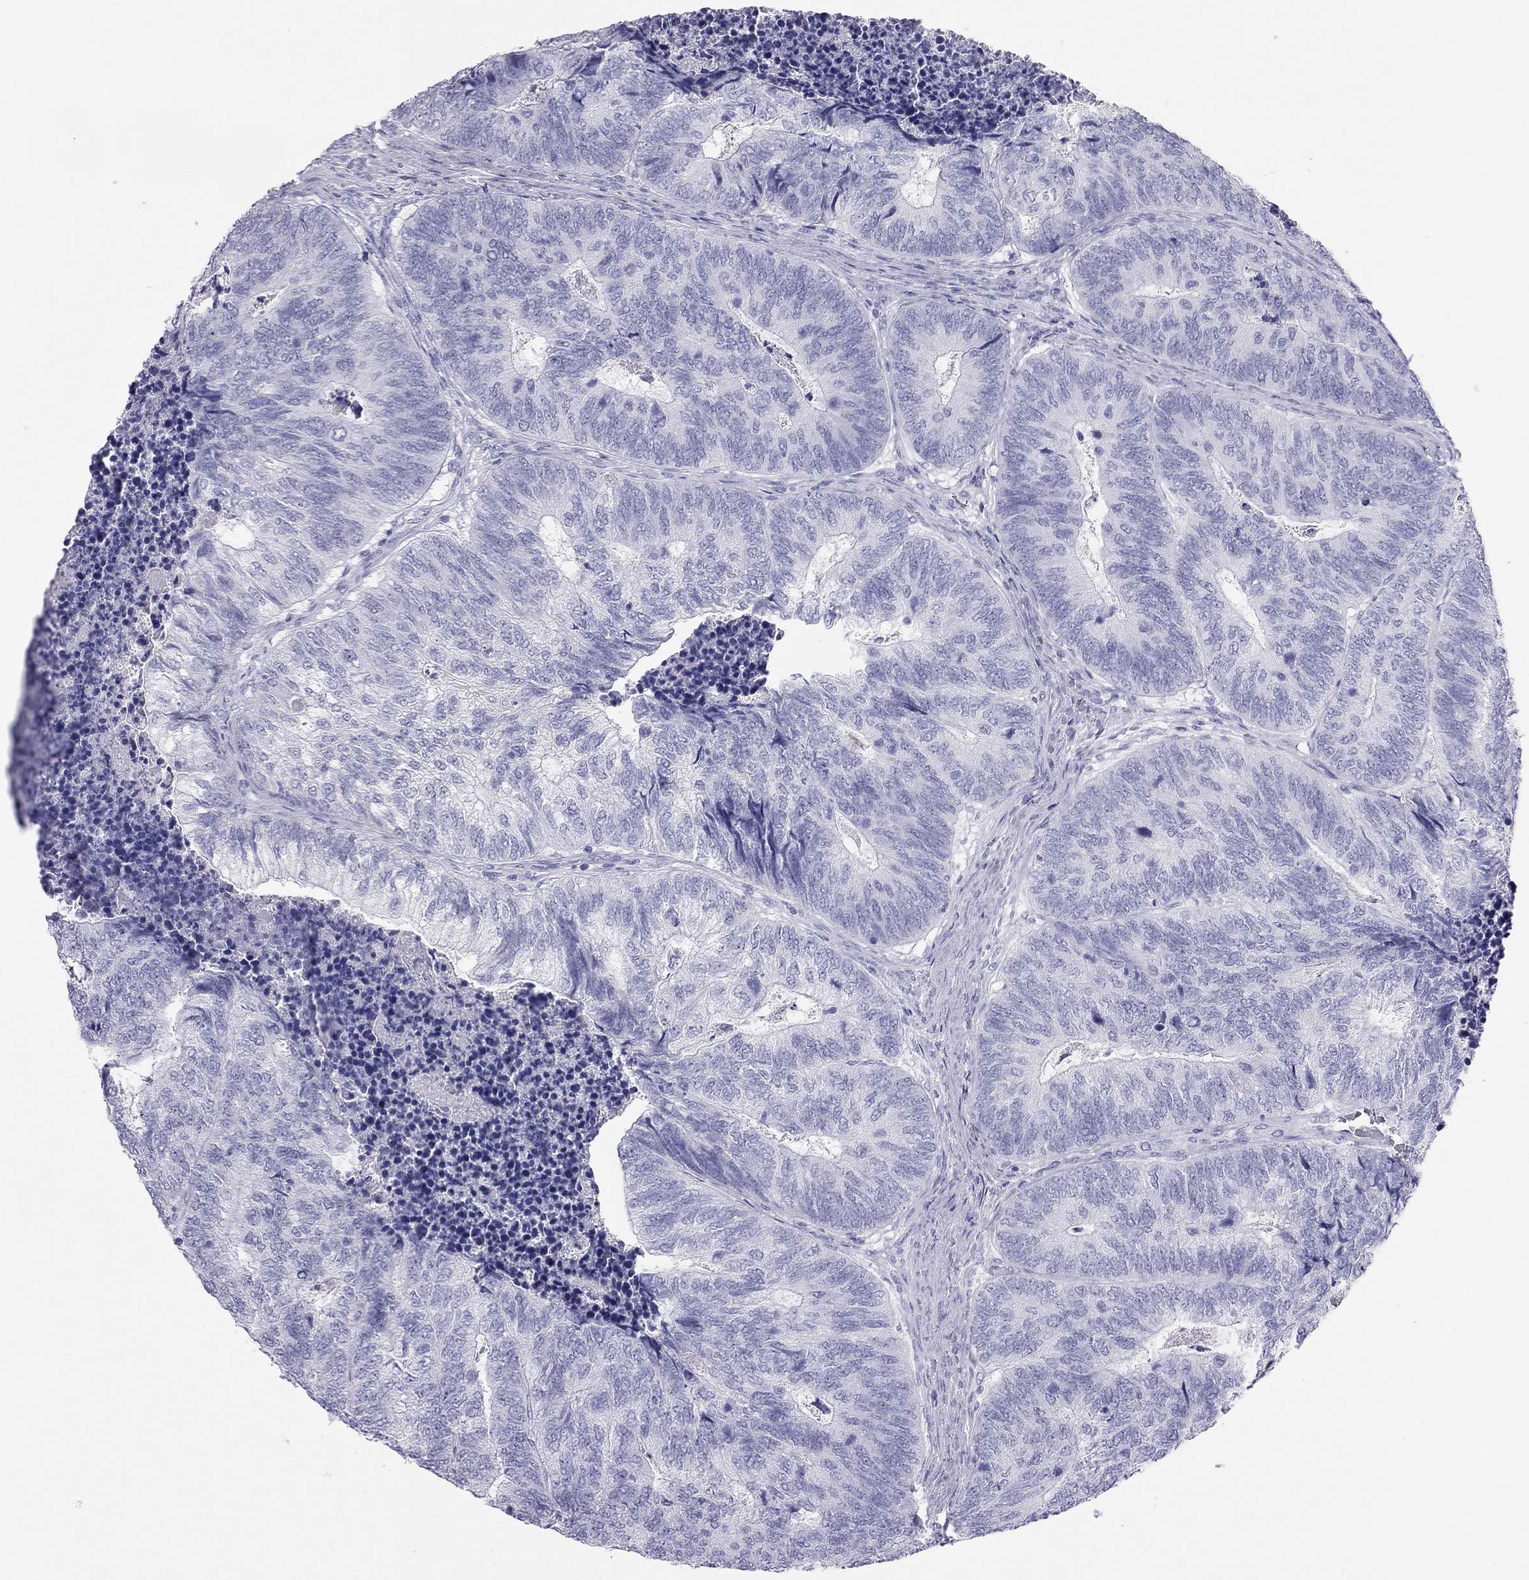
{"staining": {"intensity": "negative", "quantity": "none", "location": "none"}, "tissue": "colorectal cancer", "cell_type": "Tumor cells", "image_type": "cancer", "snomed": [{"axis": "morphology", "description": "Adenocarcinoma, NOS"}, {"axis": "topography", "description": "Colon"}], "caption": "Photomicrograph shows no significant protein staining in tumor cells of colorectal cancer (adenocarcinoma).", "gene": "TRPM3", "patient": {"sex": "female", "age": 67}}